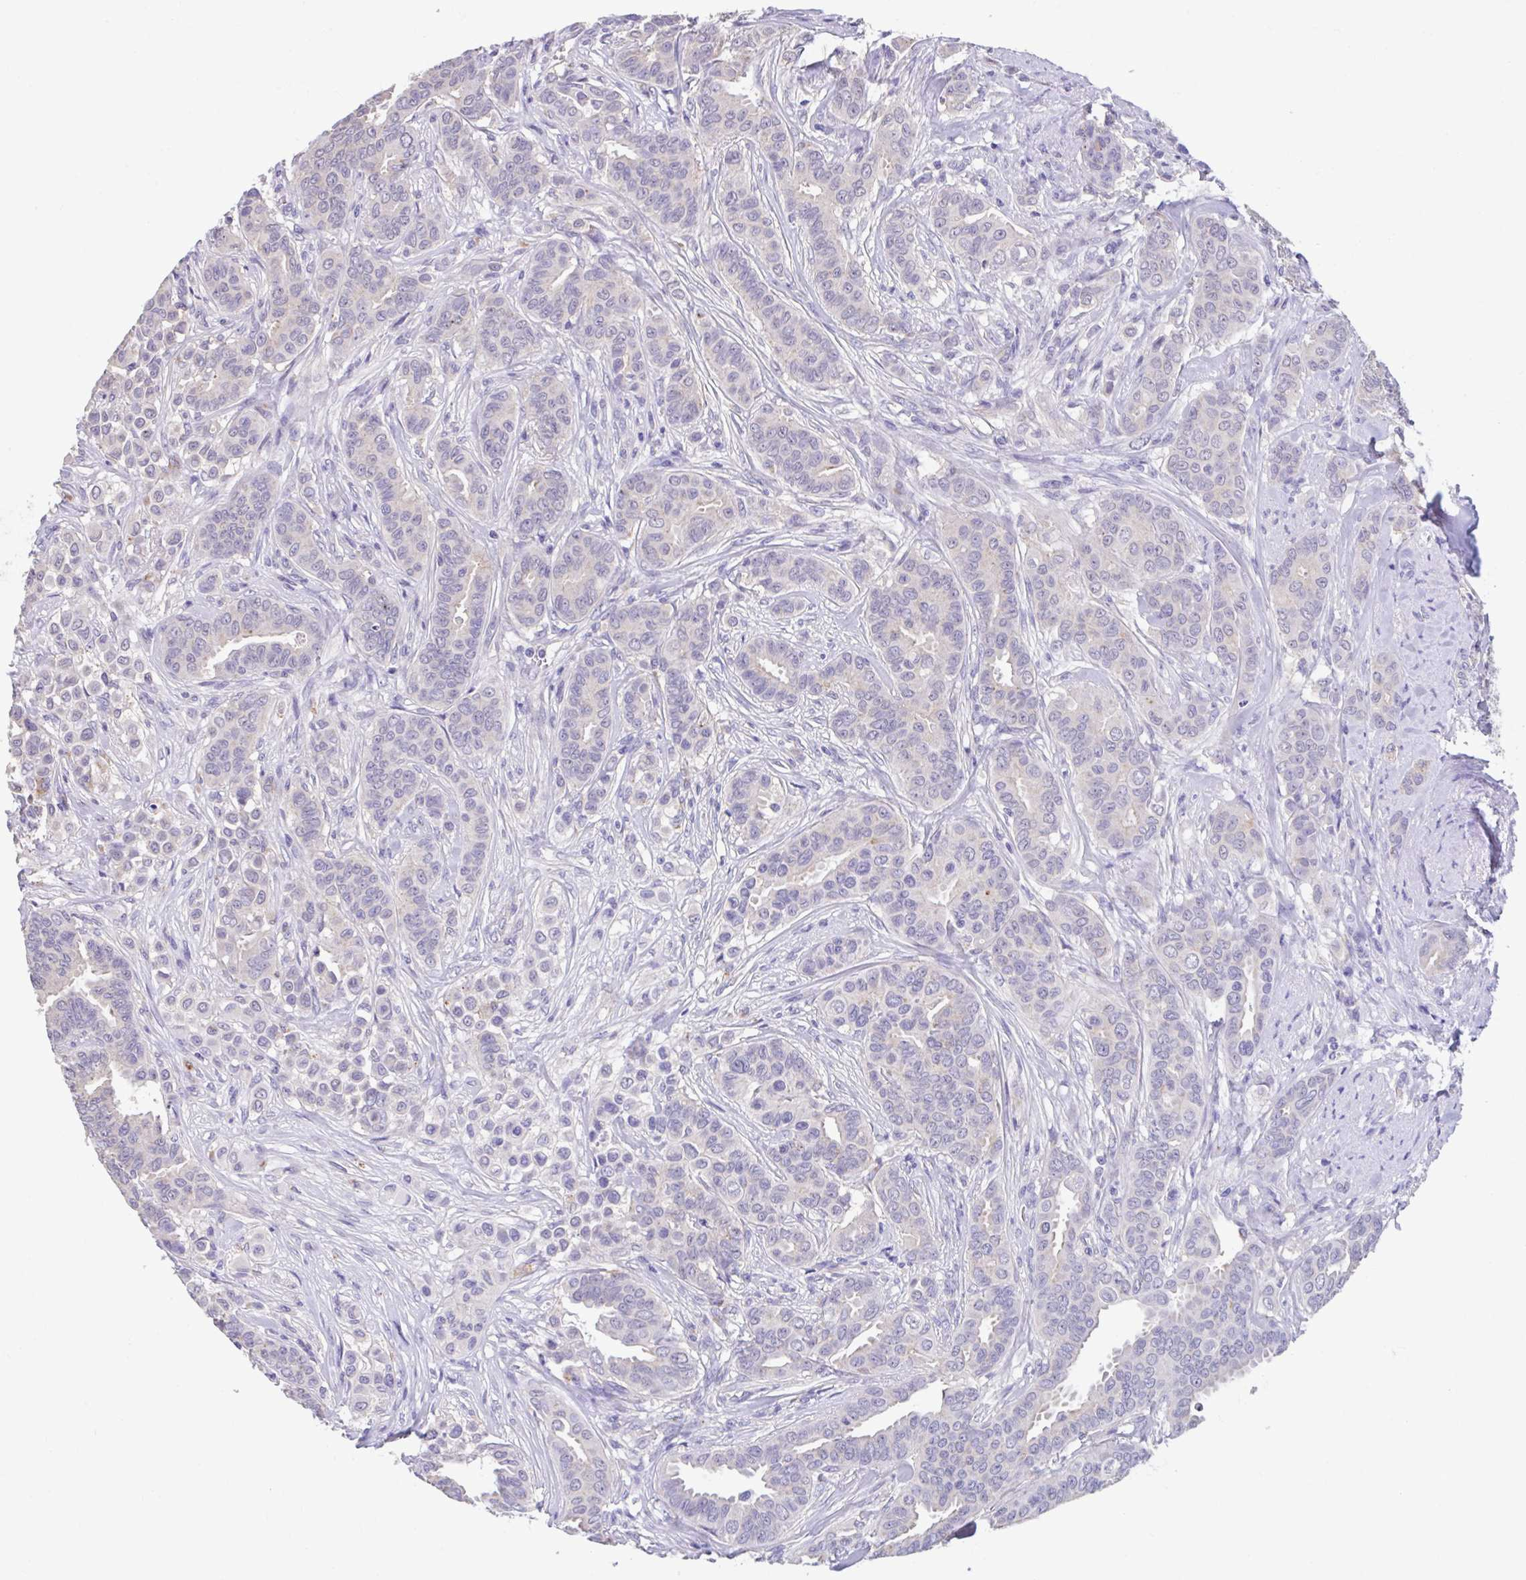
{"staining": {"intensity": "negative", "quantity": "none", "location": "none"}, "tissue": "breast cancer", "cell_type": "Tumor cells", "image_type": "cancer", "snomed": [{"axis": "morphology", "description": "Duct carcinoma"}, {"axis": "topography", "description": "Breast"}], "caption": "This is an immunohistochemistry (IHC) histopathology image of human infiltrating ductal carcinoma (breast). There is no expression in tumor cells.", "gene": "GPR162", "patient": {"sex": "female", "age": 45}}